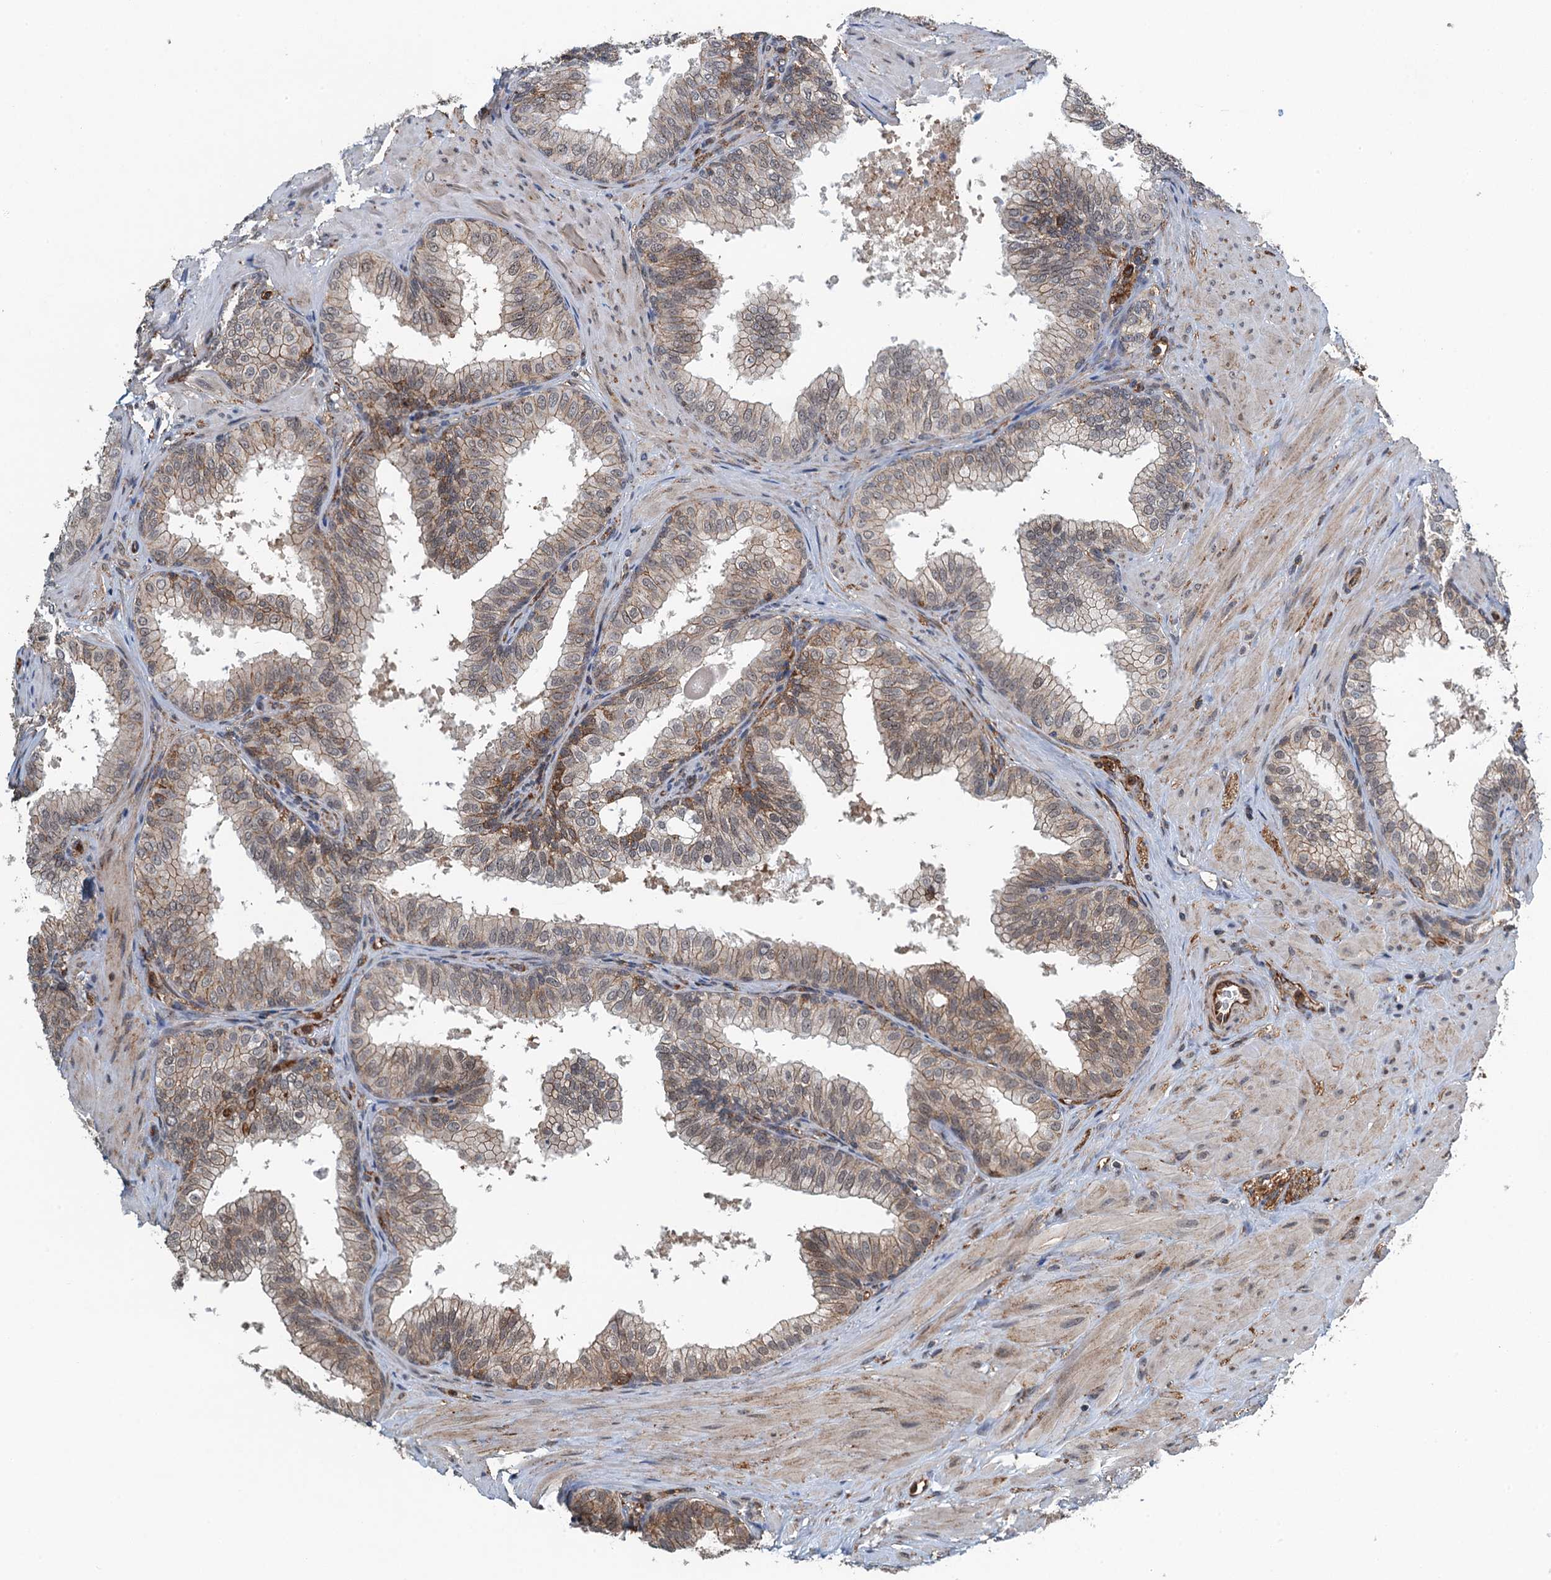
{"staining": {"intensity": "strong", "quantity": "25%-75%", "location": "cytoplasmic/membranous"}, "tissue": "prostate", "cell_type": "Glandular cells", "image_type": "normal", "snomed": [{"axis": "morphology", "description": "Normal tissue, NOS"}, {"axis": "topography", "description": "Prostate"}], "caption": "Normal prostate displays strong cytoplasmic/membranous positivity in approximately 25%-75% of glandular cells, visualized by immunohistochemistry.", "gene": "WHAMM", "patient": {"sex": "male", "age": 60}}